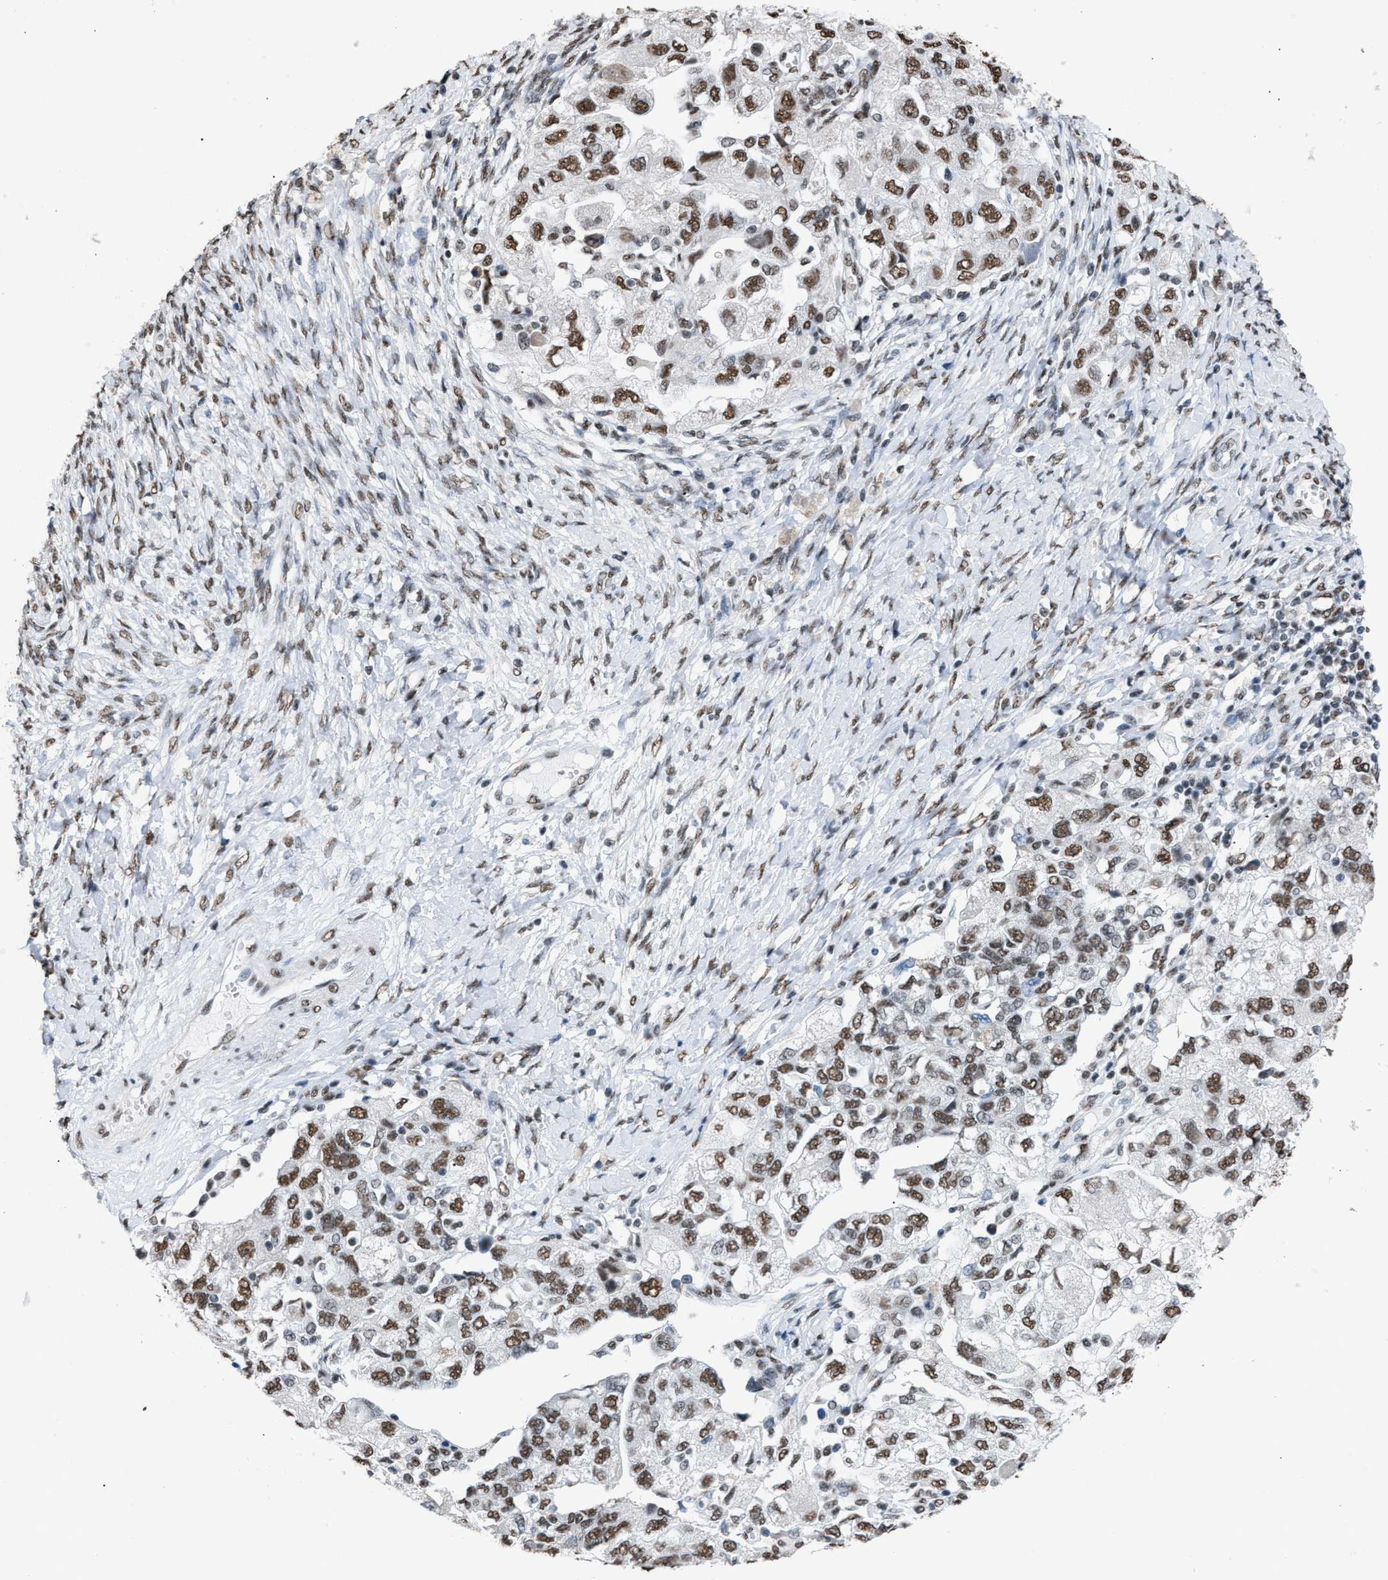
{"staining": {"intensity": "moderate", "quantity": ">75%", "location": "nuclear"}, "tissue": "ovarian cancer", "cell_type": "Tumor cells", "image_type": "cancer", "snomed": [{"axis": "morphology", "description": "Carcinoma, NOS"}, {"axis": "morphology", "description": "Cystadenocarcinoma, serous, NOS"}, {"axis": "topography", "description": "Ovary"}], "caption": "Carcinoma (ovarian) tissue shows moderate nuclear positivity in about >75% of tumor cells The protein is shown in brown color, while the nuclei are stained blue.", "gene": "CCAR2", "patient": {"sex": "female", "age": 69}}